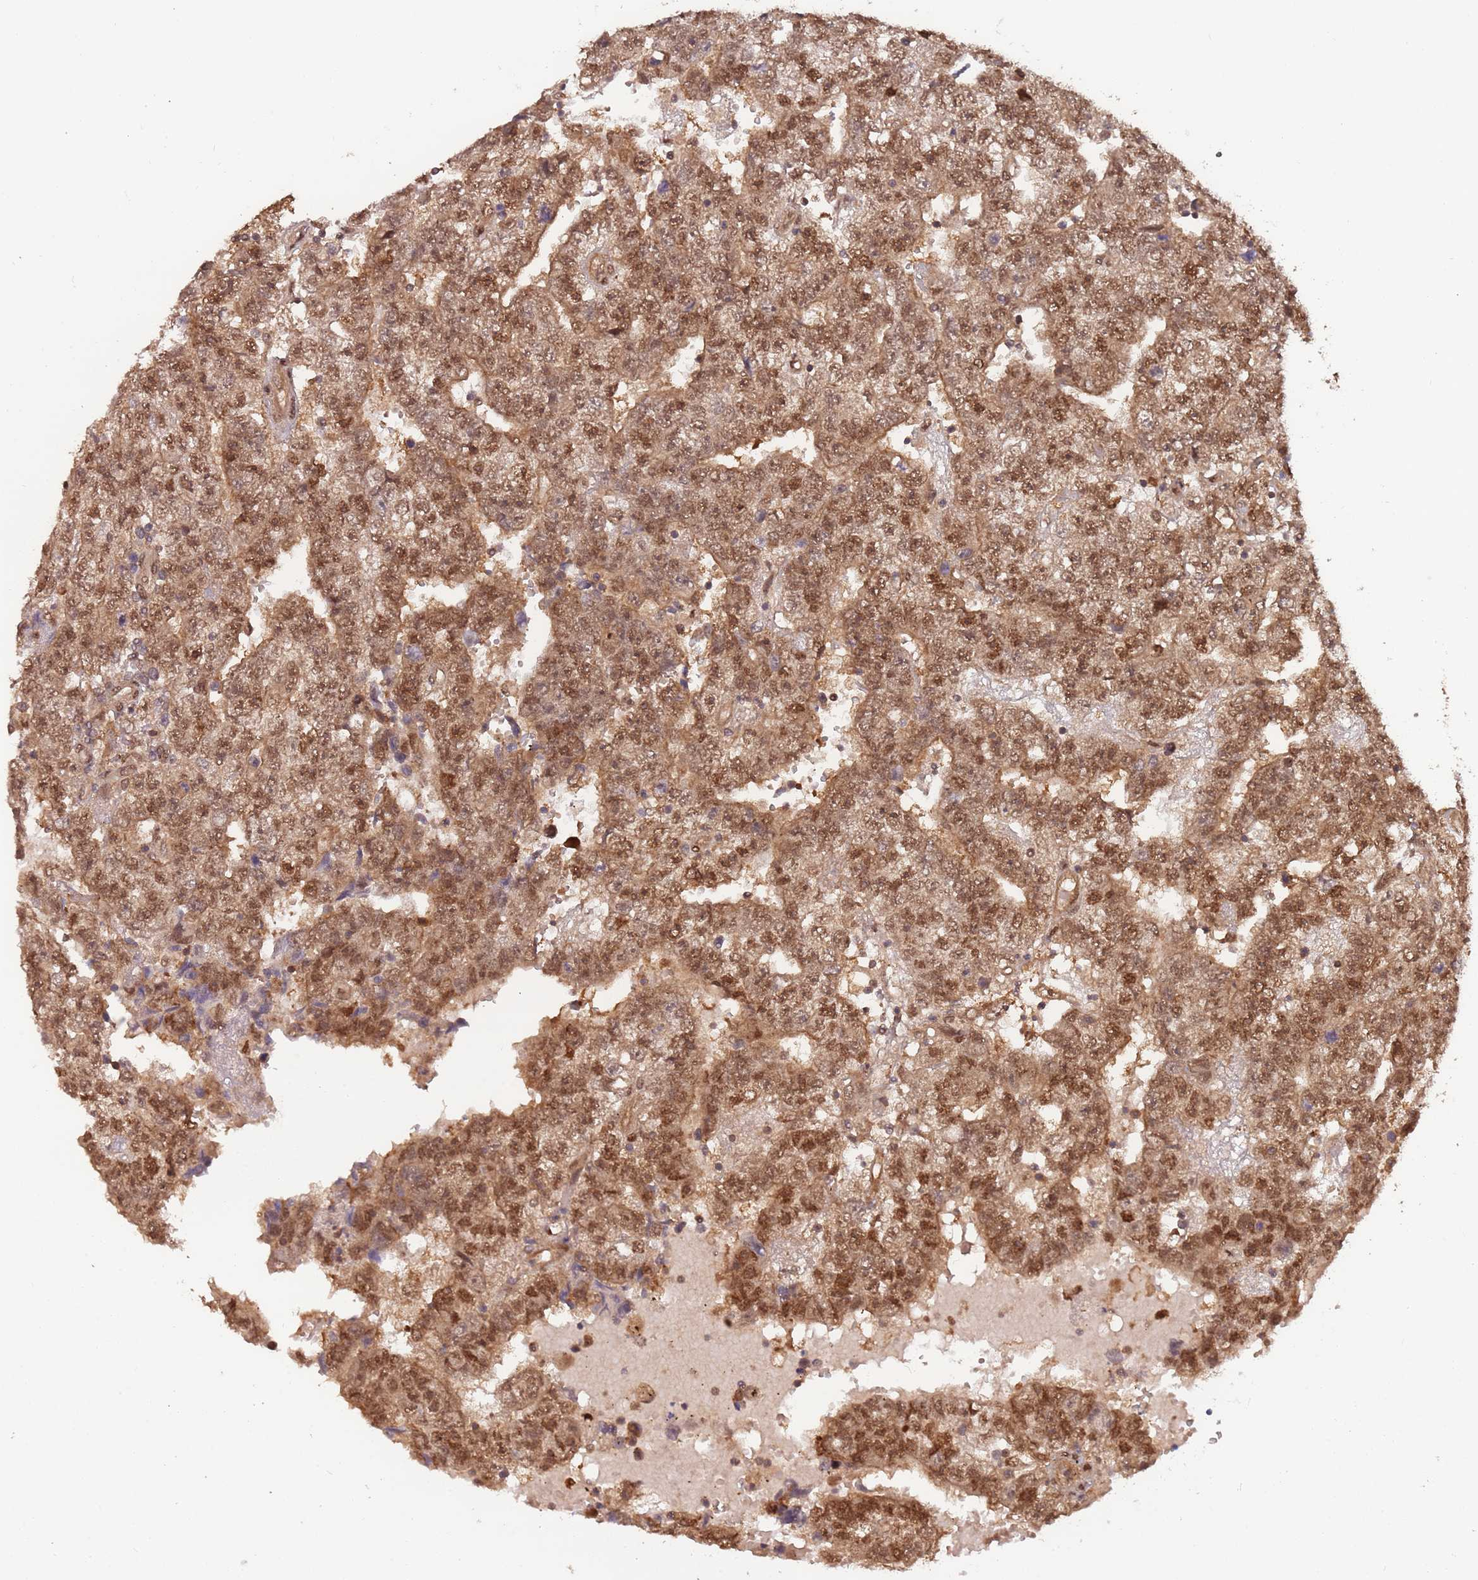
{"staining": {"intensity": "moderate", "quantity": ">75%", "location": "cytoplasmic/membranous,nuclear"}, "tissue": "testis cancer", "cell_type": "Tumor cells", "image_type": "cancer", "snomed": [{"axis": "morphology", "description": "Carcinoma, Embryonal, NOS"}, {"axis": "topography", "description": "Testis"}], "caption": "Protein expression by immunohistochemistry shows moderate cytoplasmic/membranous and nuclear expression in about >75% of tumor cells in testis cancer (embryonal carcinoma).", "gene": "PGLS", "patient": {"sex": "male", "age": 25}}